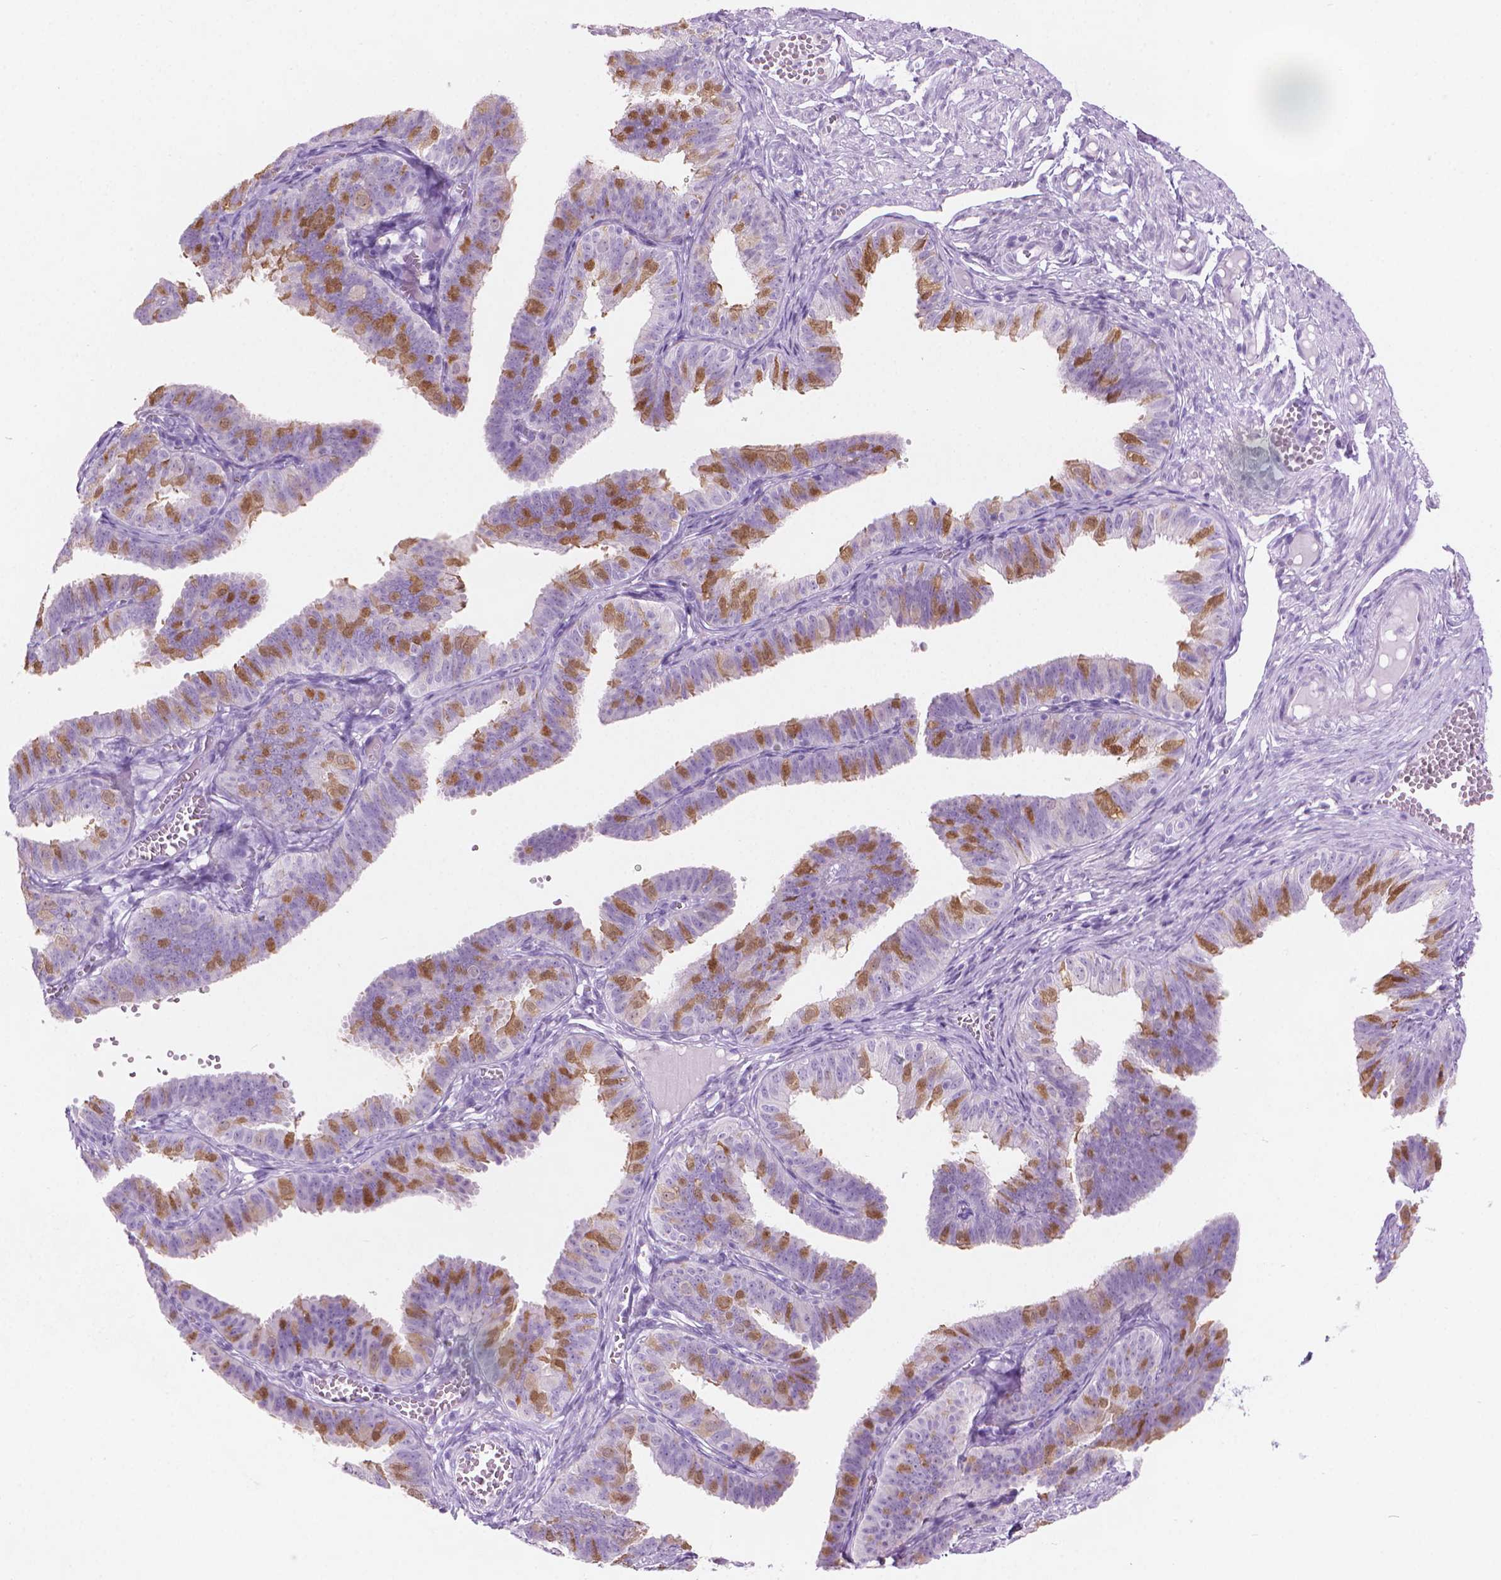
{"staining": {"intensity": "moderate", "quantity": "25%-75%", "location": "cytoplasmic/membranous"}, "tissue": "fallopian tube", "cell_type": "Glandular cells", "image_type": "normal", "snomed": [{"axis": "morphology", "description": "Normal tissue, NOS"}, {"axis": "topography", "description": "Fallopian tube"}], "caption": "Glandular cells show medium levels of moderate cytoplasmic/membranous expression in about 25%-75% of cells in benign human fallopian tube. The staining was performed using DAB (3,3'-diaminobenzidine), with brown indicating positive protein expression. Nuclei are stained blue with hematoxylin.", "gene": "TTC29", "patient": {"sex": "female", "age": 25}}